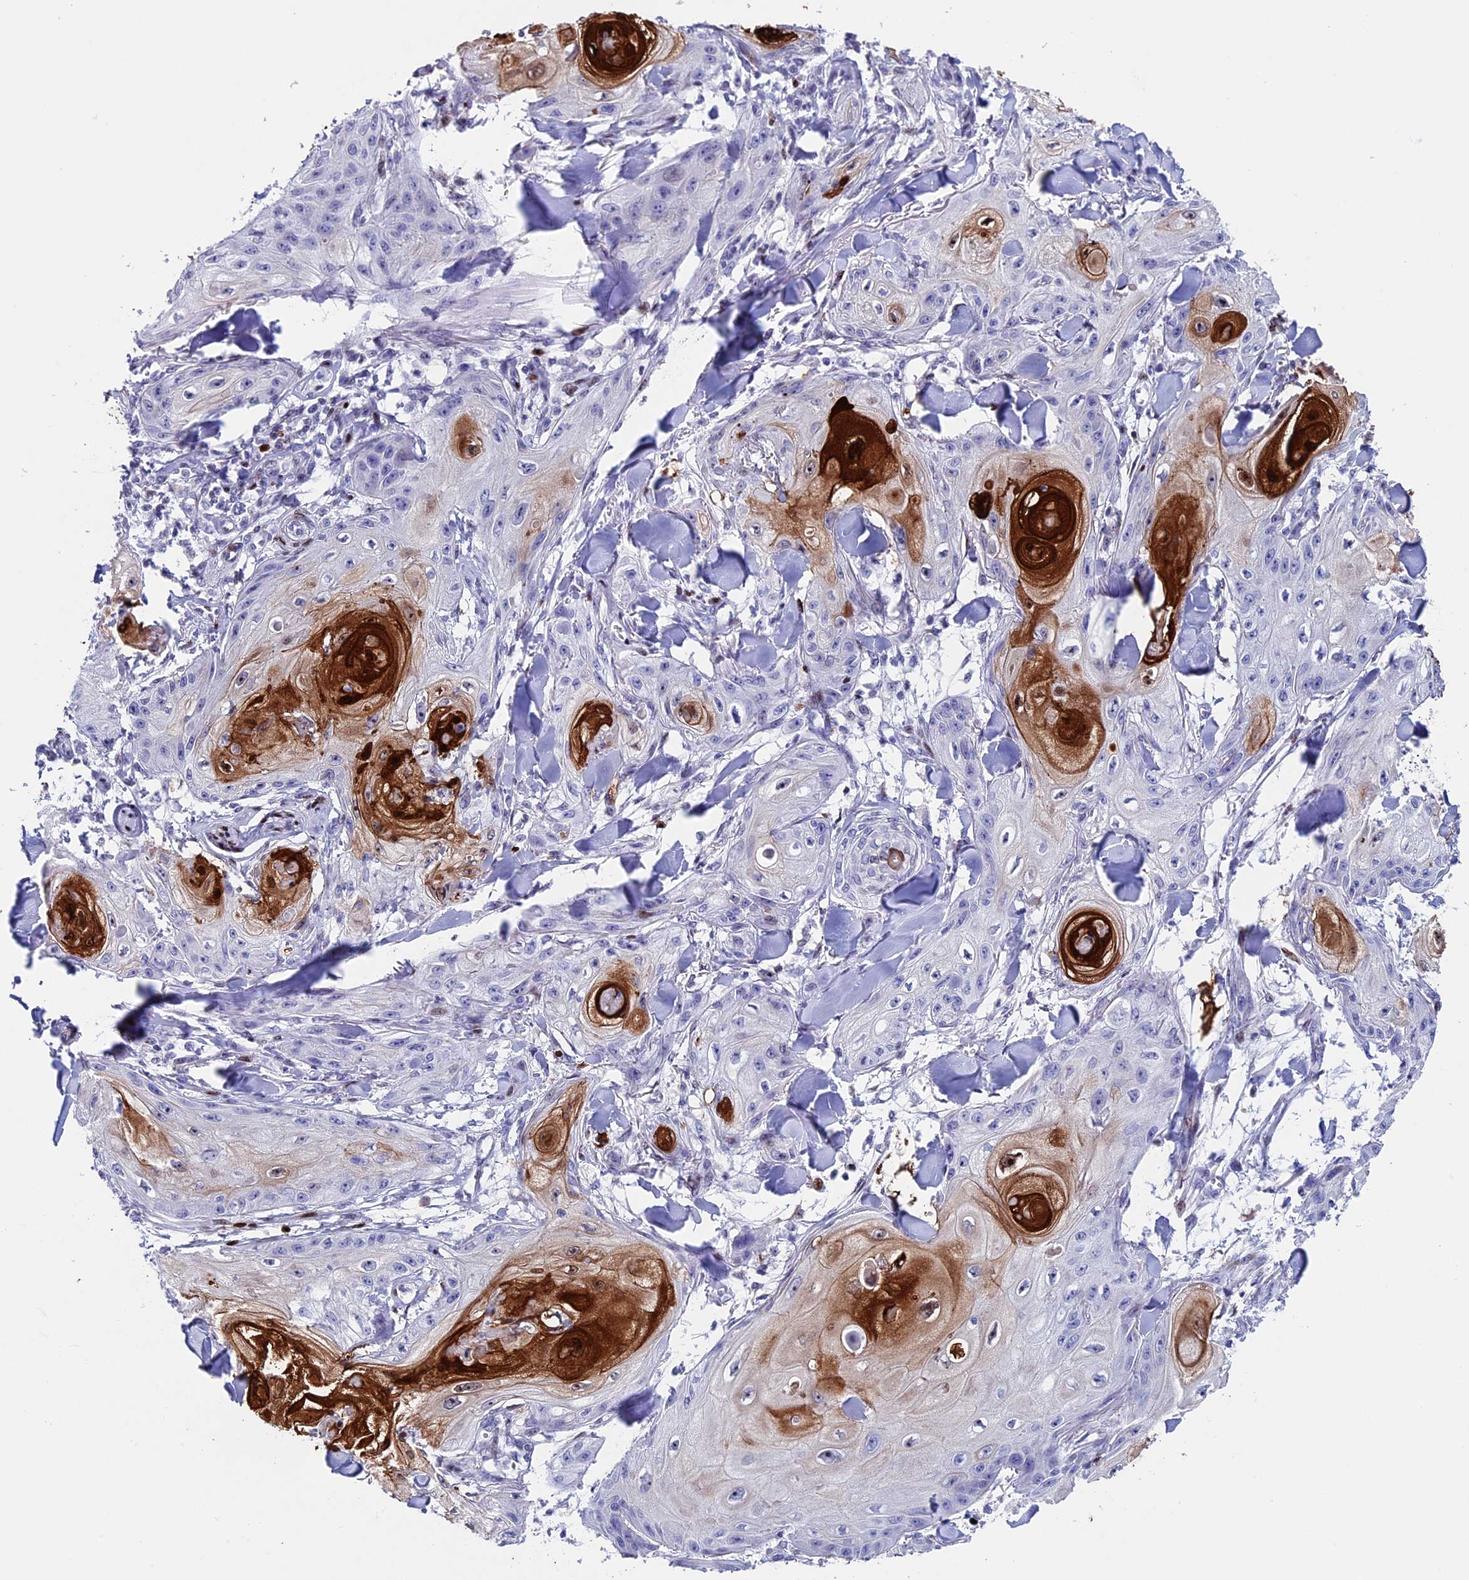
{"staining": {"intensity": "strong", "quantity": "25%-75%", "location": "cytoplasmic/membranous,nuclear"}, "tissue": "skin cancer", "cell_type": "Tumor cells", "image_type": "cancer", "snomed": [{"axis": "morphology", "description": "Squamous cell carcinoma, NOS"}, {"axis": "topography", "description": "Skin"}], "caption": "High-power microscopy captured an IHC histopathology image of skin squamous cell carcinoma, revealing strong cytoplasmic/membranous and nuclear expression in about 25%-75% of tumor cells.", "gene": "BTBD3", "patient": {"sex": "male", "age": 74}}